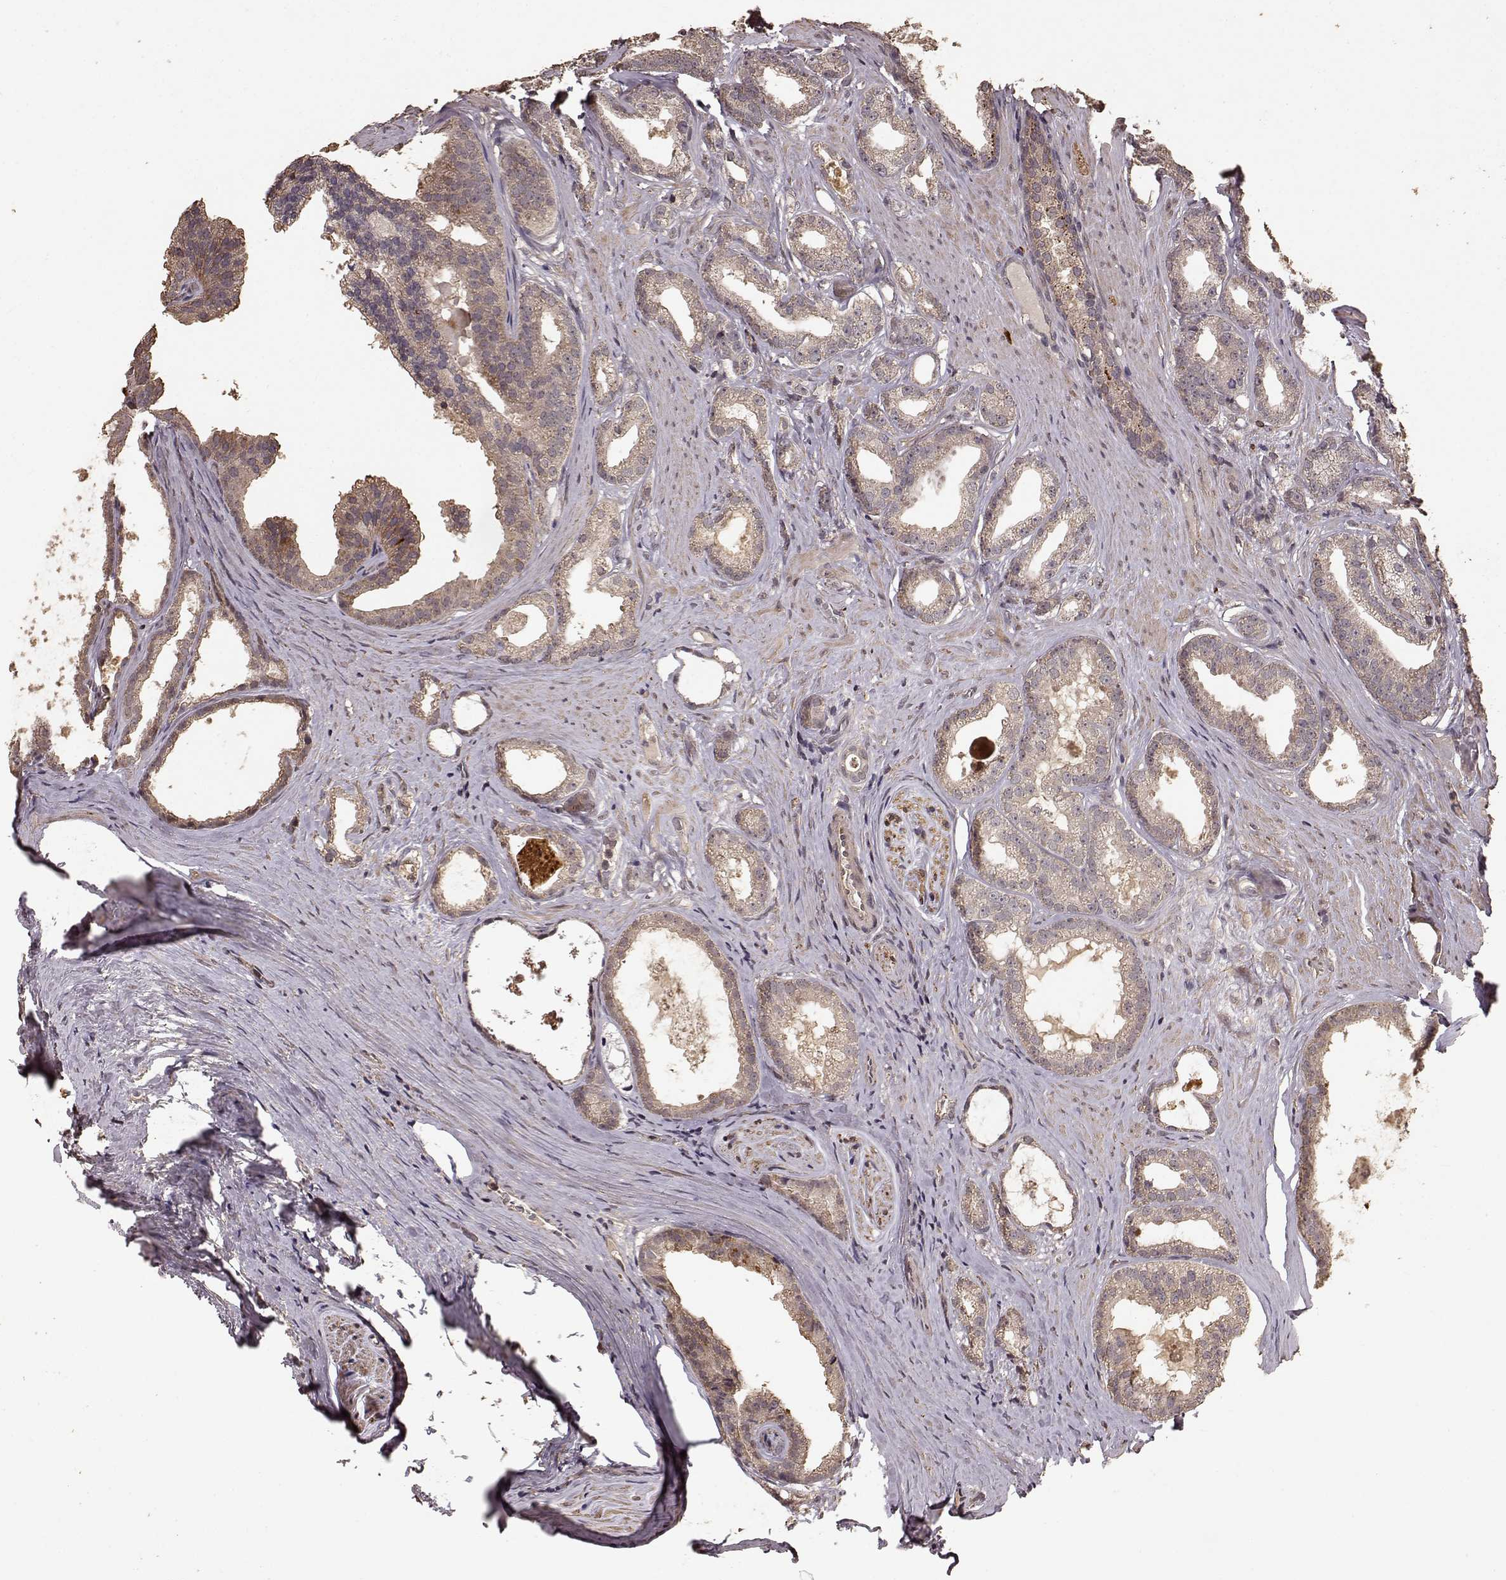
{"staining": {"intensity": "moderate", "quantity": "25%-75%", "location": "cytoplasmic/membranous"}, "tissue": "prostate cancer", "cell_type": "Tumor cells", "image_type": "cancer", "snomed": [{"axis": "morphology", "description": "Adenocarcinoma, Low grade"}, {"axis": "topography", "description": "Prostate"}], "caption": "Prostate cancer (low-grade adenocarcinoma) was stained to show a protein in brown. There is medium levels of moderate cytoplasmic/membranous staining in approximately 25%-75% of tumor cells.", "gene": "USP15", "patient": {"sex": "male", "age": 65}}